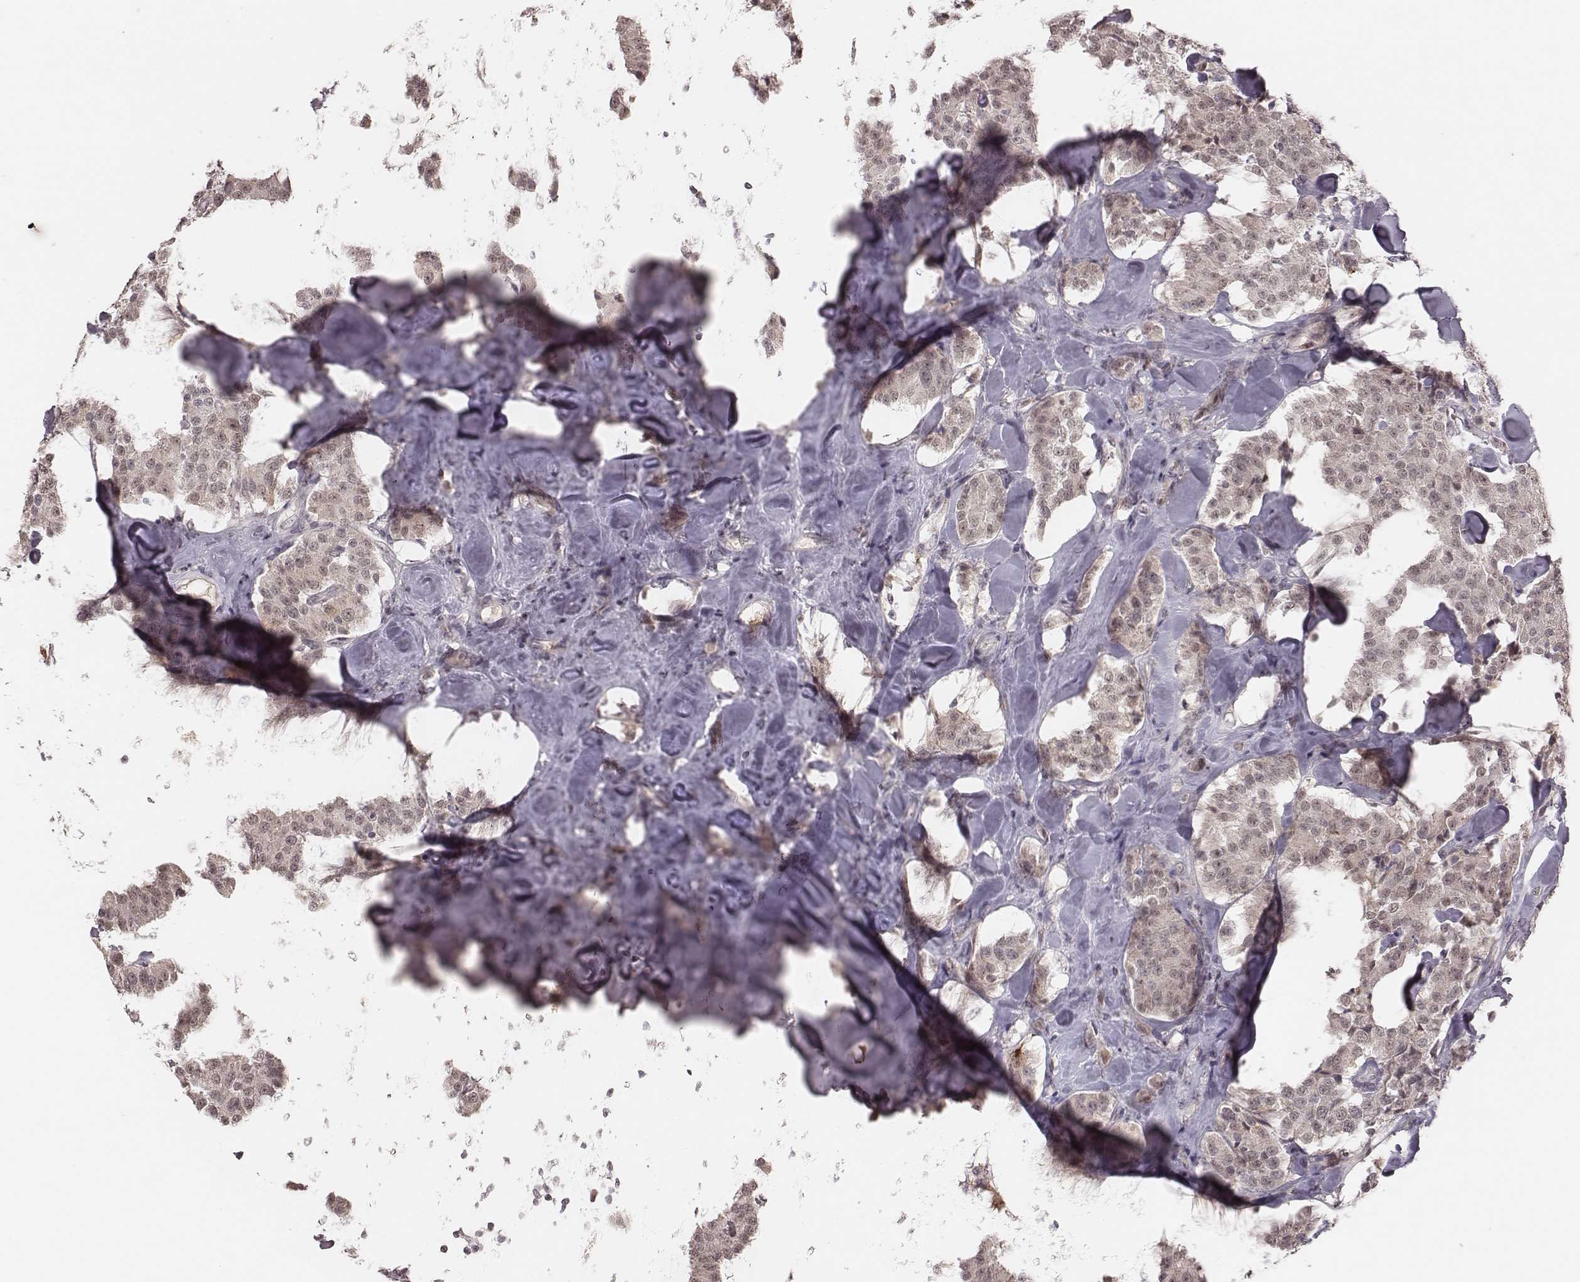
{"staining": {"intensity": "negative", "quantity": "none", "location": "none"}, "tissue": "carcinoid", "cell_type": "Tumor cells", "image_type": "cancer", "snomed": [{"axis": "morphology", "description": "Carcinoid, malignant, NOS"}, {"axis": "topography", "description": "Pancreas"}], "caption": "IHC image of carcinoid stained for a protein (brown), which exhibits no positivity in tumor cells.", "gene": "IL5", "patient": {"sex": "male", "age": 41}}